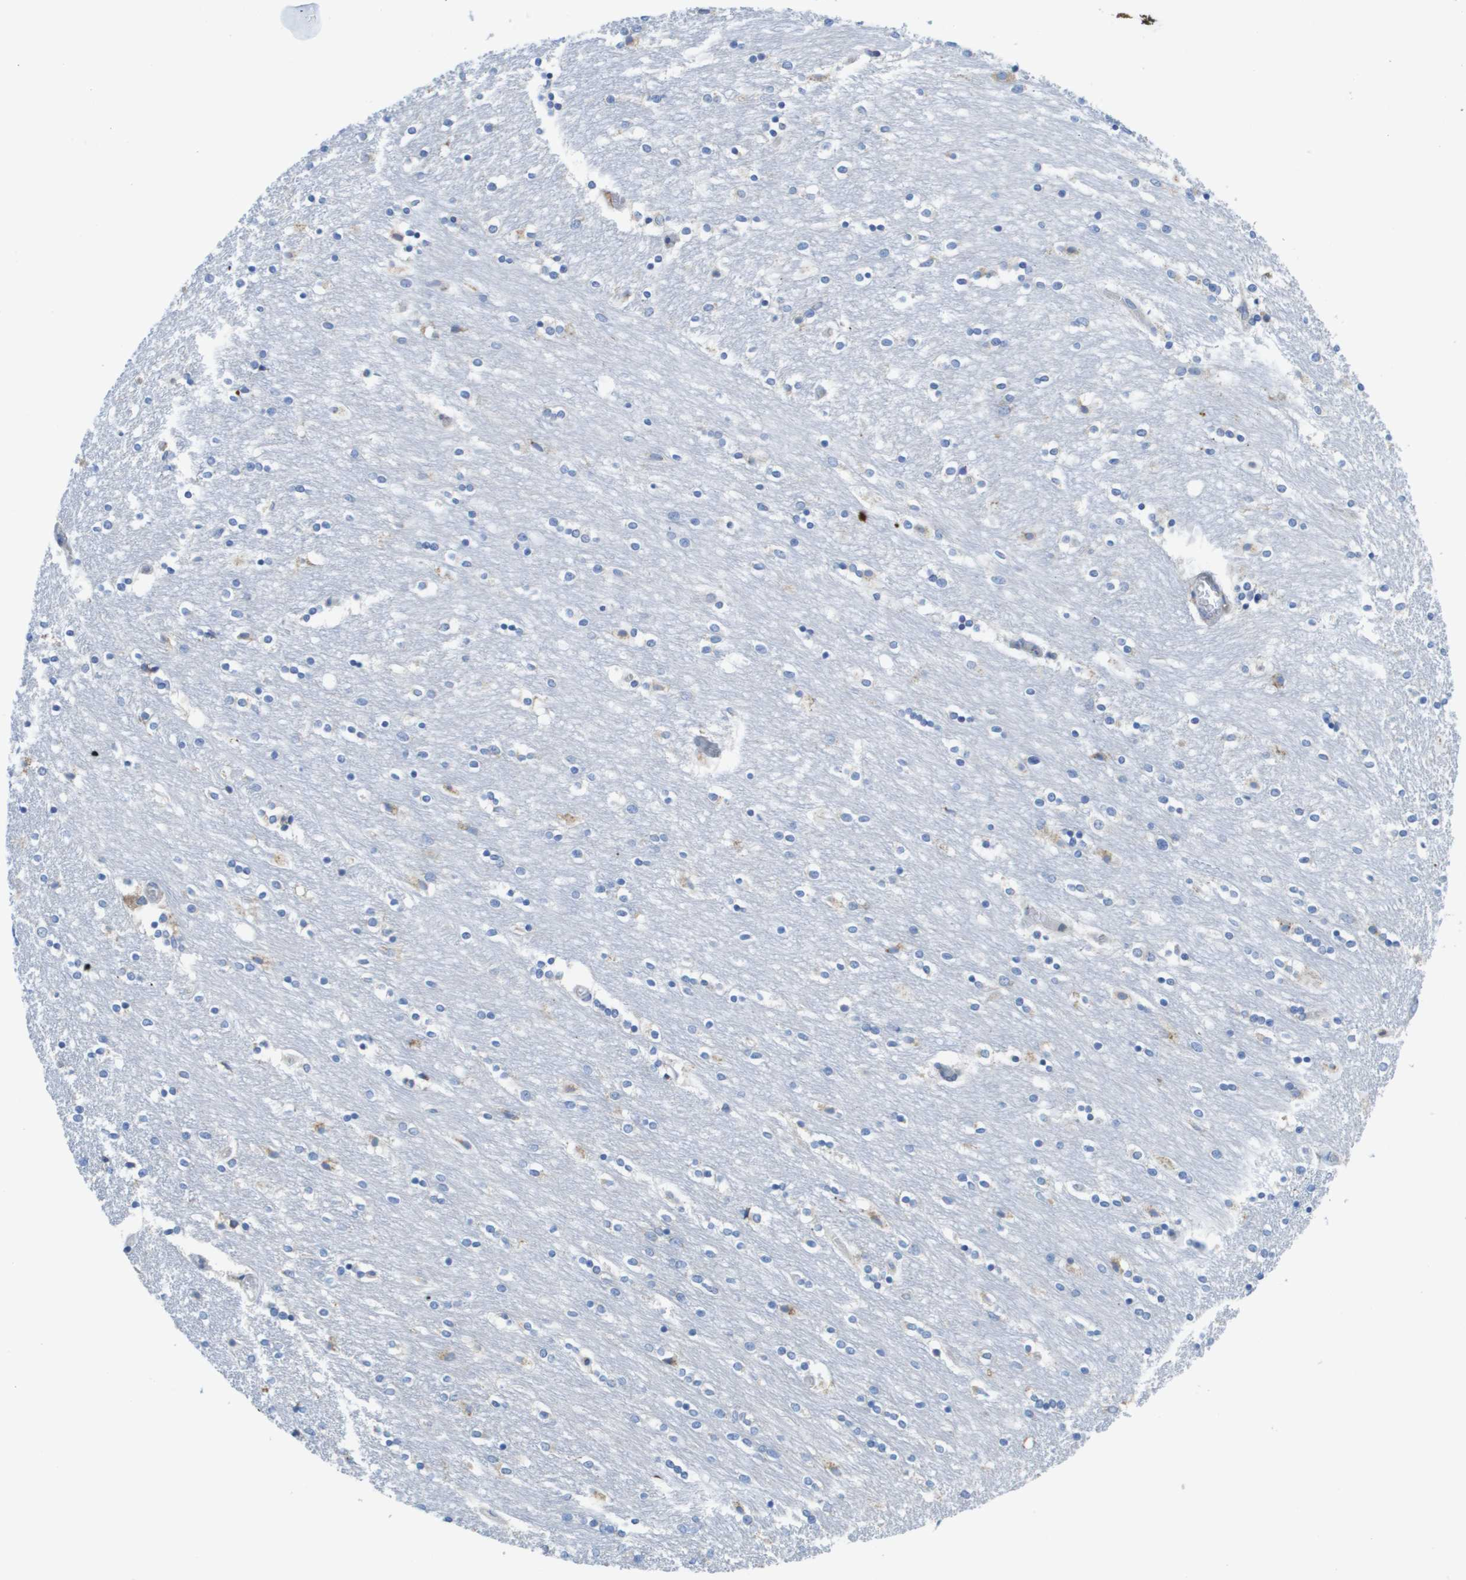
{"staining": {"intensity": "moderate", "quantity": "<25%", "location": "cytoplasmic/membranous"}, "tissue": "caudate", "cell_type": "Glial cells", "image_type": "normal", "snomed": [{"axis": "morphology", "description": "Normal tissue, NOS"}, {"axis": "topography", "description": "Lateral ventricle wall"}], "caption": "This is a photomicrograph of immunohistochemistry staining of normal caudate, which shows moderate staining in the cytoplasmic/membranous of glial cells.", "gene": "SDR42E1", "patient": {"sex": "female", "age": 54}}